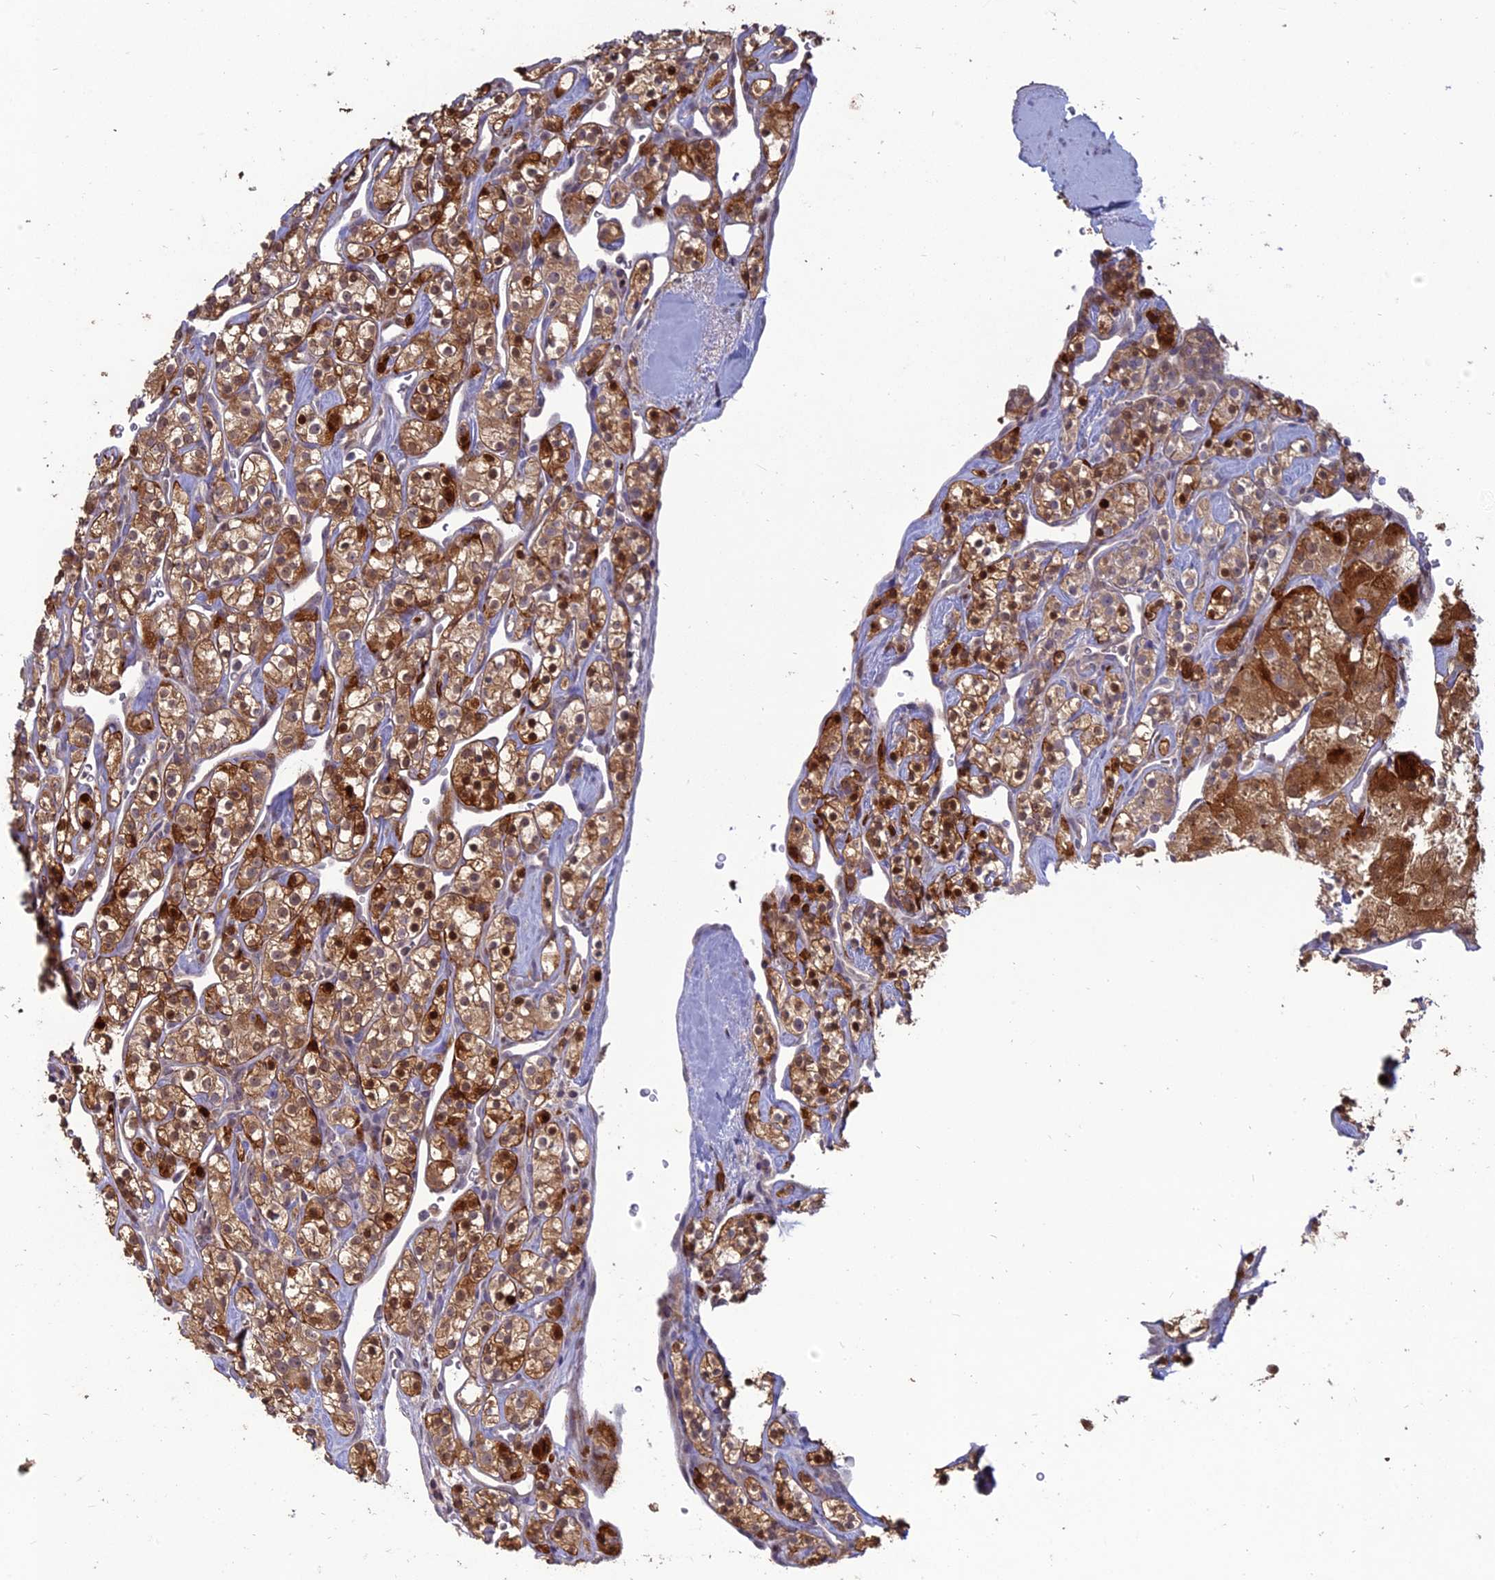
{"staining": {"intensity": "moderate", "quantity": ">75%", "location": "cytoplasmic/membranous,nuclear"}, "tissue": "renal cancer", "cell_type": "Tumor cells", "image_type": "cancer", "snomed": [{"axis": "morphology", "description": "Adenocarcinoma, NOS"}, {"axis": "topography", "description": "Kidney"}], "caption": "Immunohistochemical staining of human adenocarcinoma (renal) reveals medium levels of moderate cytoplasmic/membranous and nuclear positivity in about >75% of tumor cells.", "gene": "TMEM208", "patient": {"sex": "male", "age": 77}}